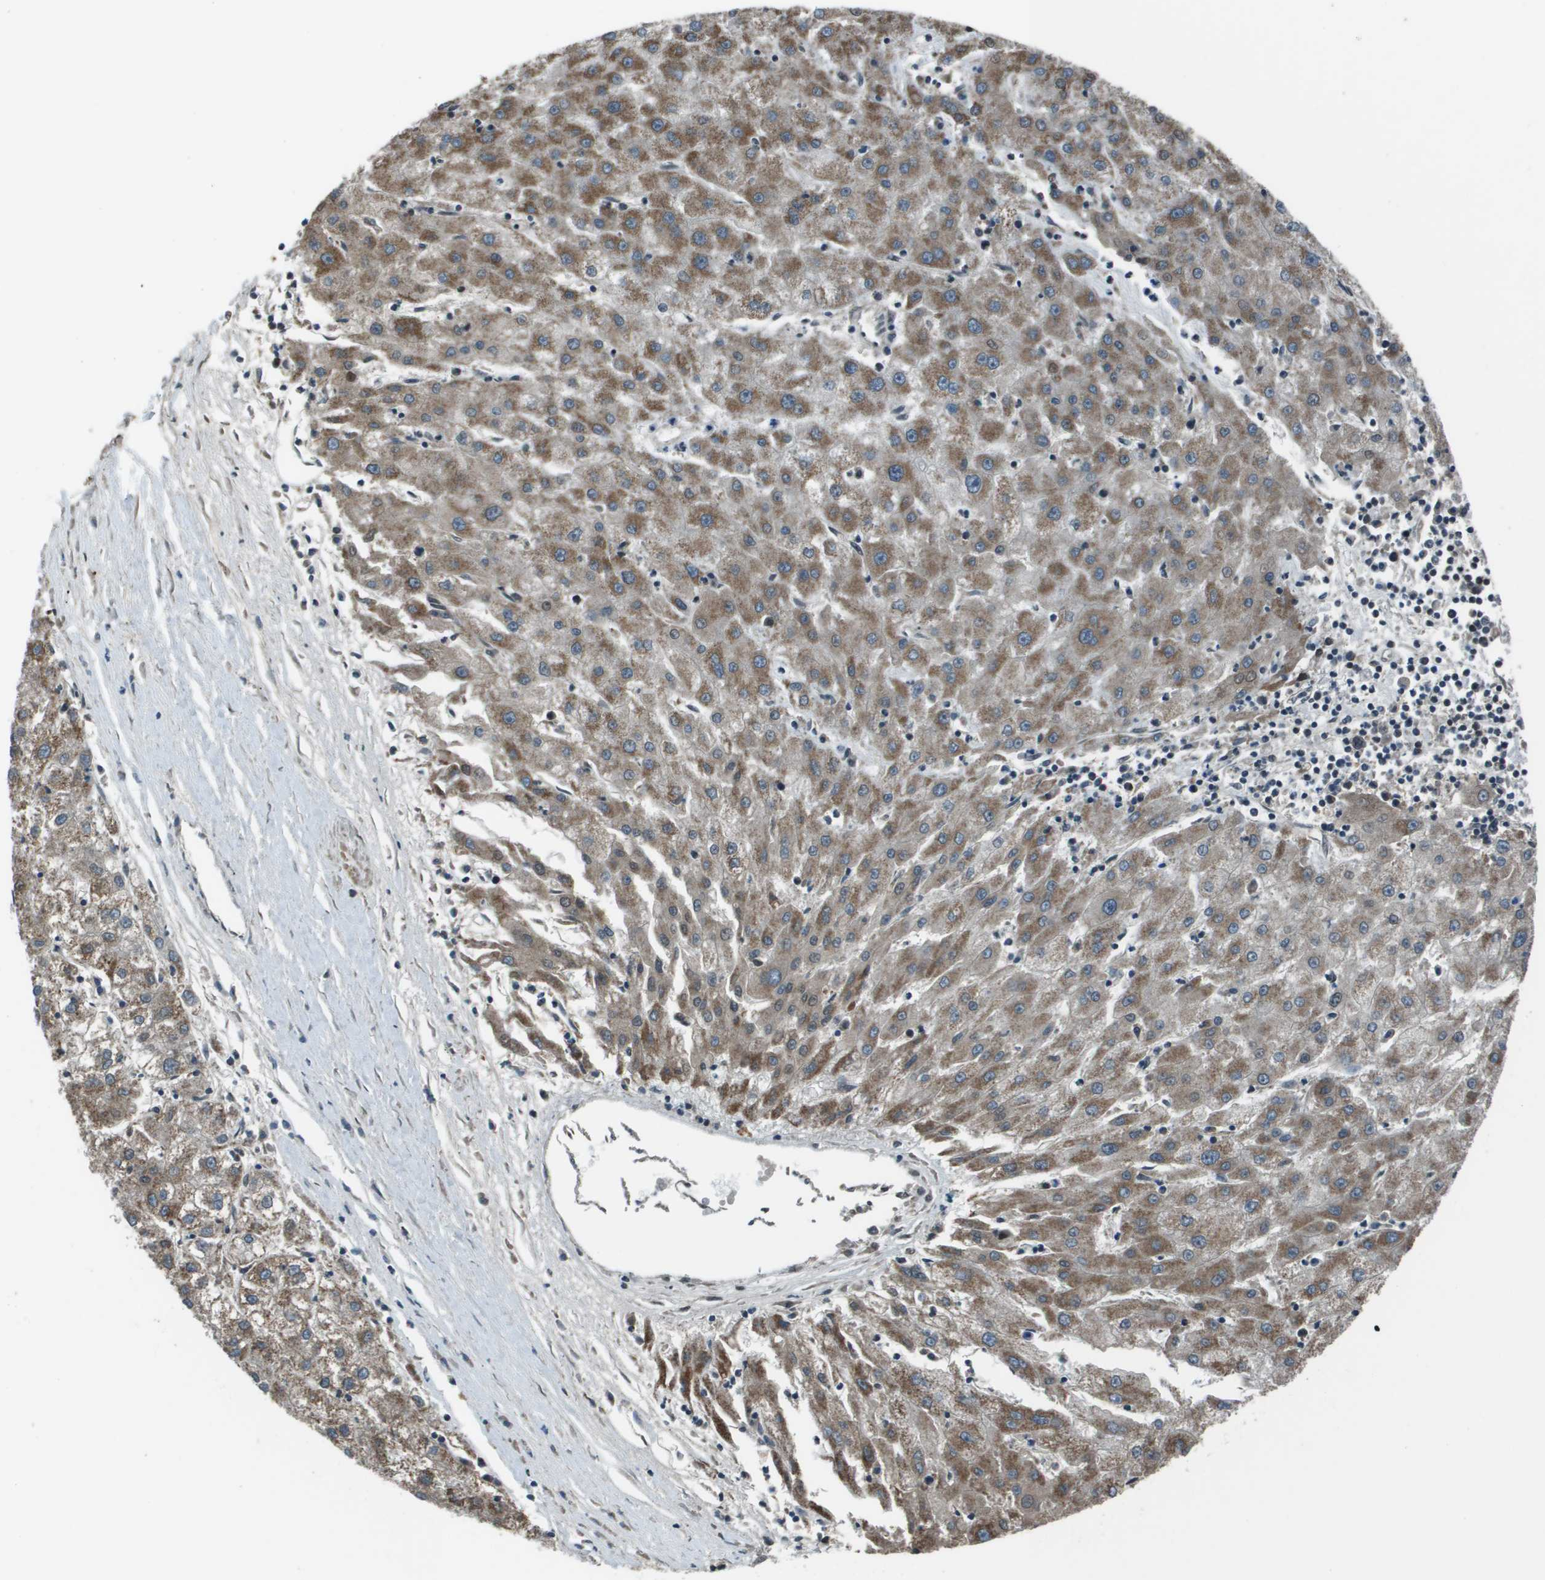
{"staining": {"intensity": "moderate", "quantity": ">75%", "location": "cytoplasmic/membranous"}, "tissue": "liver cancer", "cell_type": "Tumor cells", "image_type": "cancer", "snomed": [{"axis": "morphology", "description": "Carcinoma, Hepatocellular, NOS"}, {"axis": "topography", "description": "Liver"}], "caption": "Protein expression analysis of human liver cancer (hepatocellular carcinoma) reveals moderate cytoplasmic/membranous positivity in approximately >75% of tumor cells.", "gene": "PPFIA1", "patient": {"sex": "male", "age": 72}}